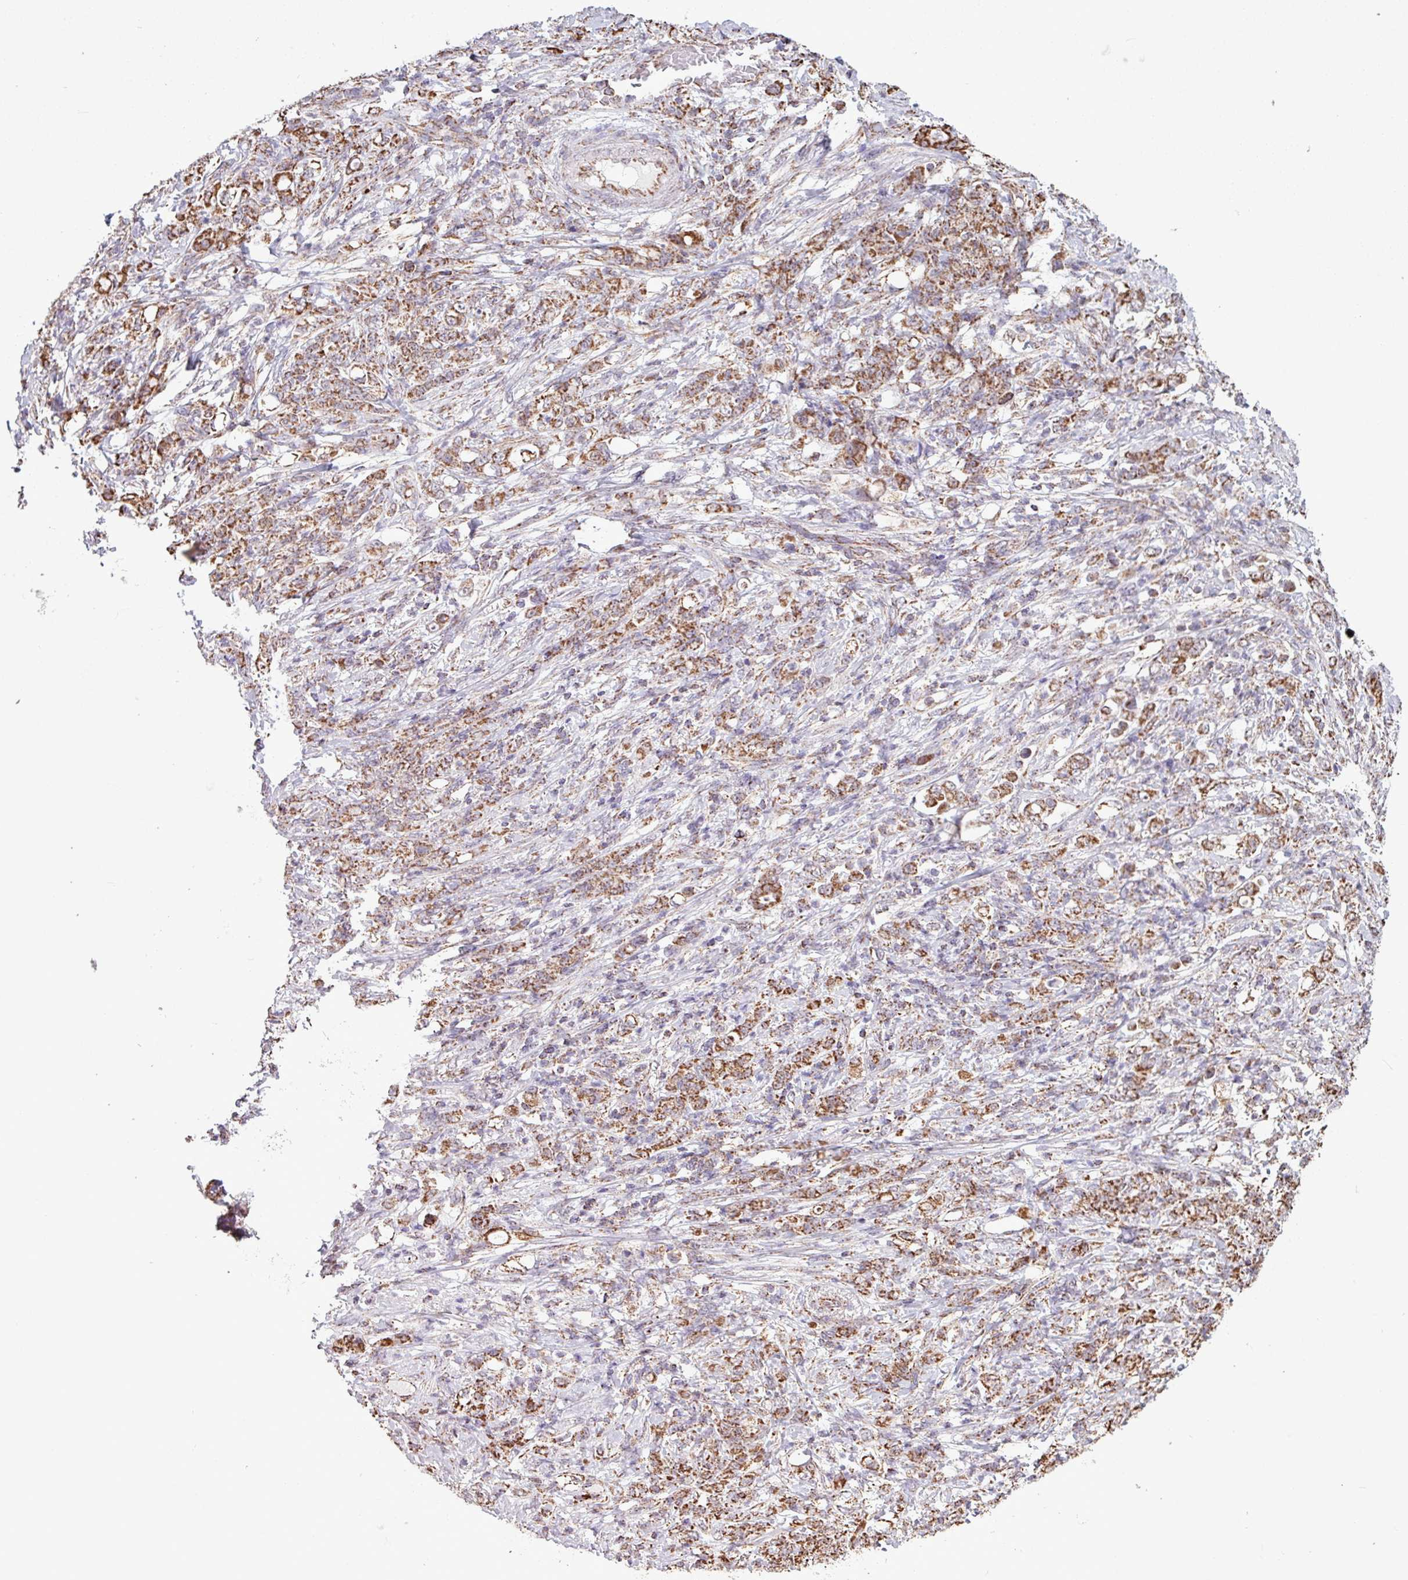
{"staining": {"intensity": "strong", "quantity": ">75%", "location": "cytoplasmic/membranous"}, "tissue": "stomach cancer", "cell_type": "Tumor cells", "image_type": "cancer", "snomed": [{"axis": "morphology", "description": "Adenocarcinoma, NOS"}, {"axis": "topography", "description": "Stomach"}], "caption": "Protein analysis of stomach cancer tissue demonstrates strong cytoplasmic/membranous staining in about >75% of tumor cells.", "gene": "ALG8", "patient": {"sex": "female", "age": 79}}